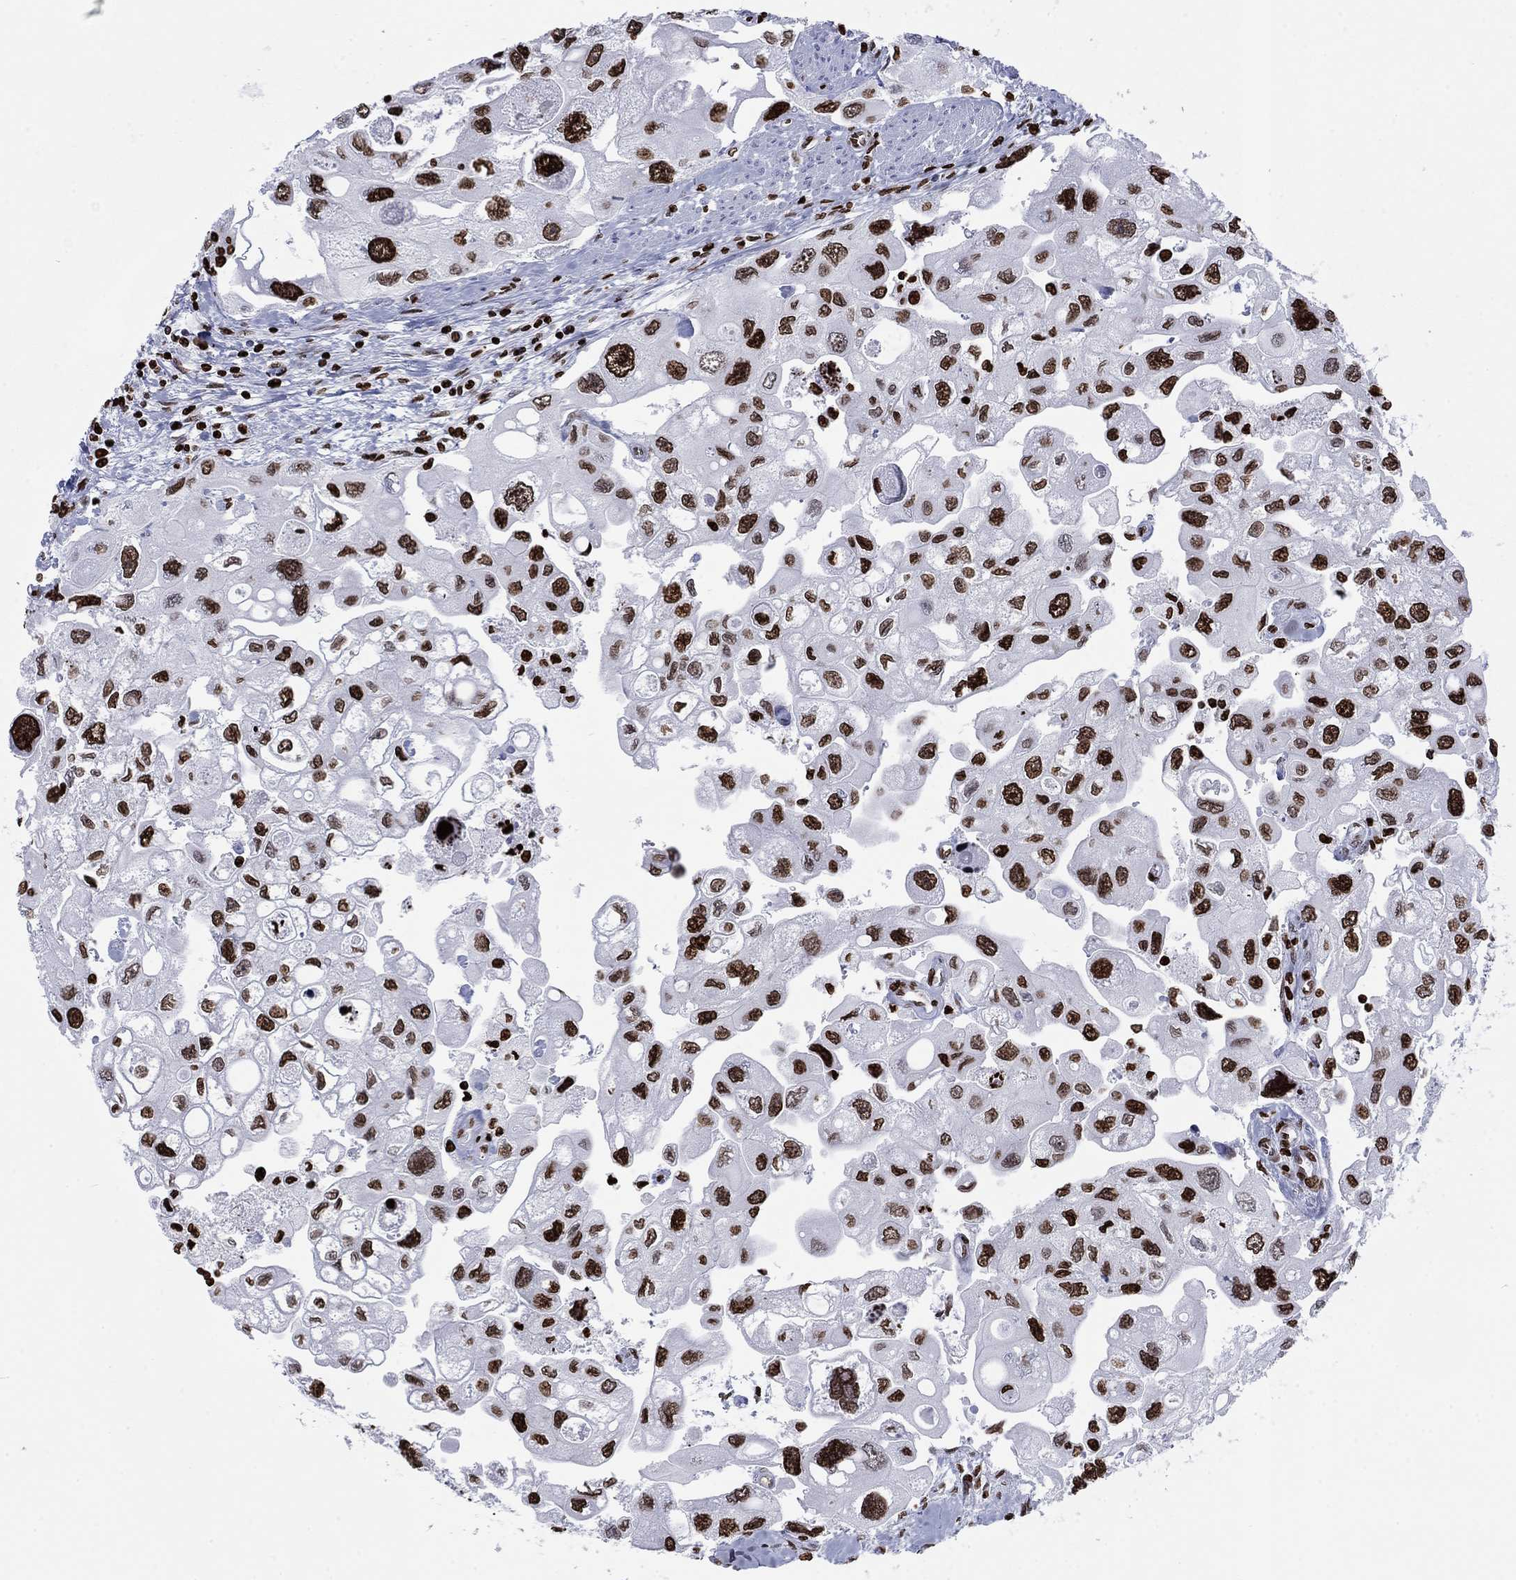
{"staining": {"intensity": "strong", "quantity": ">75%", "location": "nuclear"}, "tissue": "urothelial cancer", "cell_type": "Tumor cells", "image_type": "cancer", "snomed": [{"axis": "morphology", "description": "Urothelial carcinoma, High grade"}, {"axis": "topography", "description": "Urinary bladder"}], "caption": "IHC (DAB (3,3'-diaminobenzidine)) staining of urothelial cancer demonstrates strong nuclear protein staining in approximately >75% of tumor cells.", "gene": "H1-5", "patient": {"sex": "male", "age": 59}}